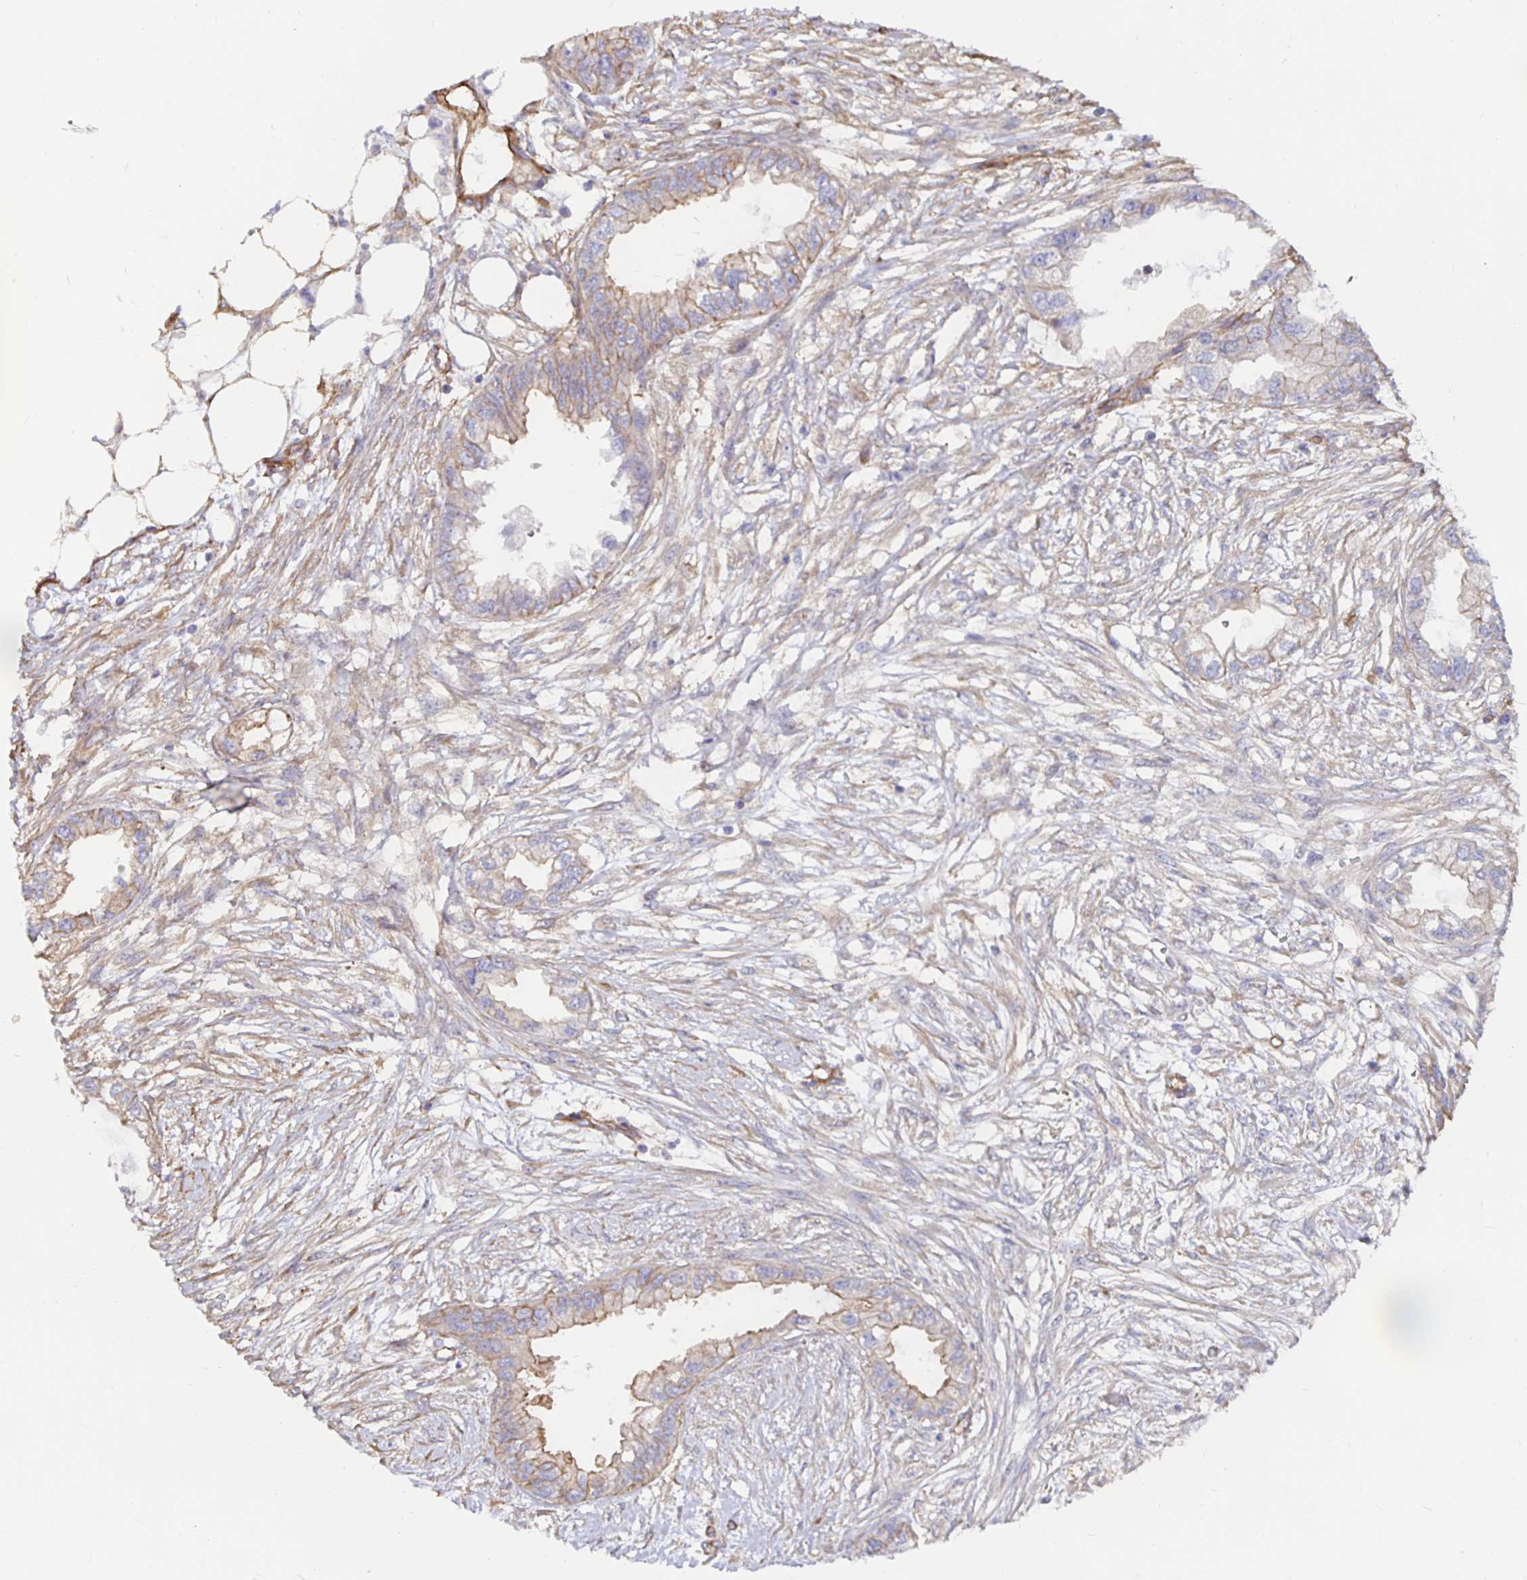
{"staining": {"intensity": "weak", "quantity": "25%-75%", "location": "cytoplasmic/membranous"}, "tissue": "endometrial cancer", "cell_type": "Tumor cells", "image_type": "cancer", "snomed": [{"axis": "morphology", "description": "Adenocarcinoma, NOS"}, {"axis": "morphology", "description": "Adenocarcinoma, metastatic, NOS"}, {"axis": "topography", "description": "Adipose tissue"}, {"axis": "topography", "description": "Endometrium"}], "caption": "Tumor cells demonstrate low levels of weak cytoplasmic/membranous staining in about 25%-75% of cells in endometrial cancer (adenocarcinoma).", "gene": "ARHGEF39", "patient": {"sex": "female", "age": 67}}